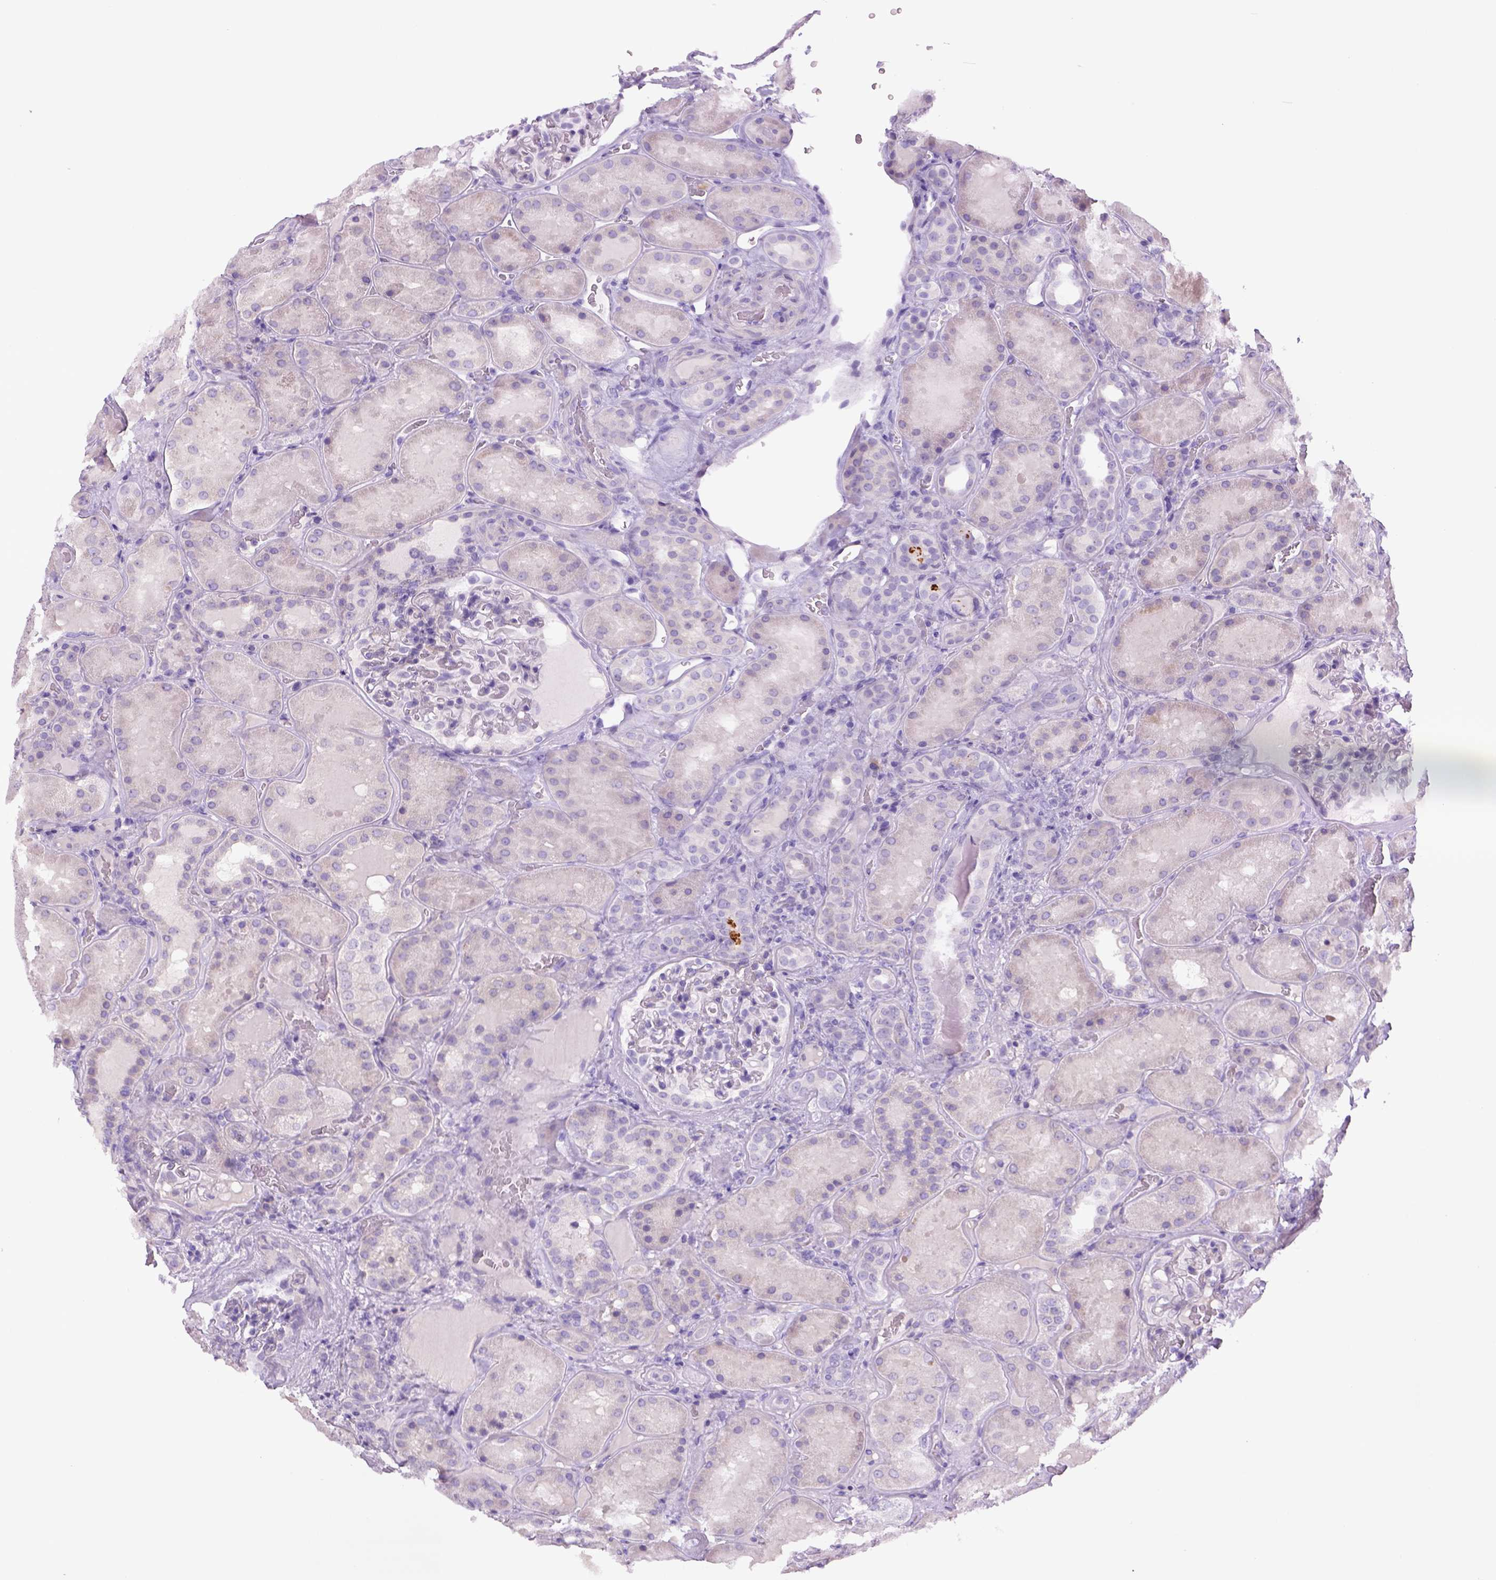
{"staining": {"intensity": "negative", "quantity": "none", "location": "none"}, "tissue": "kidney", "cell_type": "Cells in glomeruli", "image_type": "normal", "snomed": [{"axis": "morphology", "description": "Normal tissue, NOS"}, {"axis": "topography", "description": "Kidney"}], "caption": "This is an immunohistochemistry histopathology image of normal human kidney. There is no positivity in cells in glomeruli.", "gene": "DNAH11", "patient": {"sex": "male", "age": 73}}